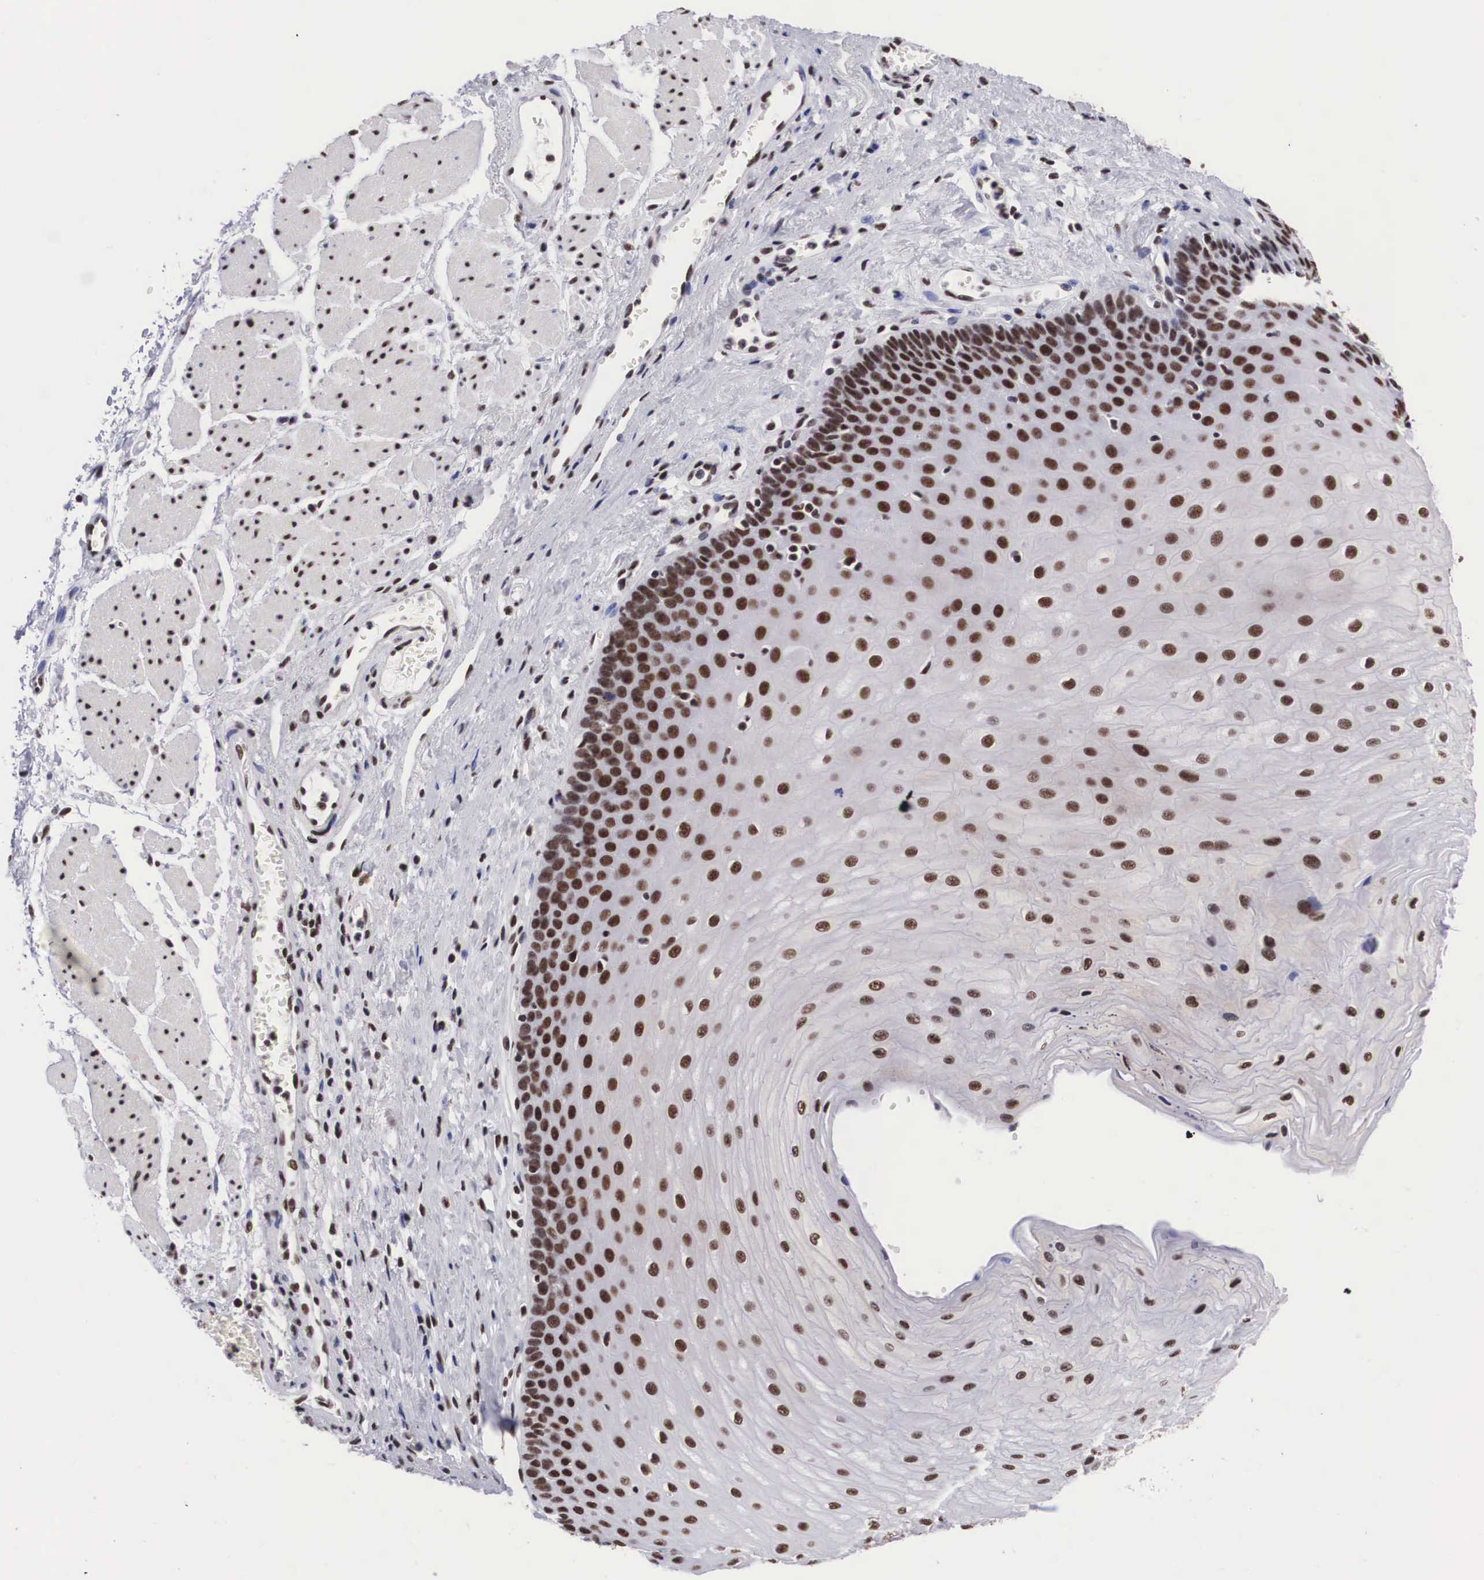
{"staining": {"intensity": "strong", "quantity": ">75%", "location": "nuclear"}, "tissue": "esophagus", "cell_type": "Squamous epithelial cells", "image_type": "normal", "snomed": [{"axis": "morphology", "description": "Normal tissue, NOS"}, {"axis": "topography", "description": "Esophagus"}], "caption": "Squamous epithelial cells demonstrate strong nuclear staining in about >75% of cells in benign esophagus. (Brightfield microscopy of DAB IHC at high magnification).", "gene": "SF3A1", "patient": {"sex": "male", "age": 65}}